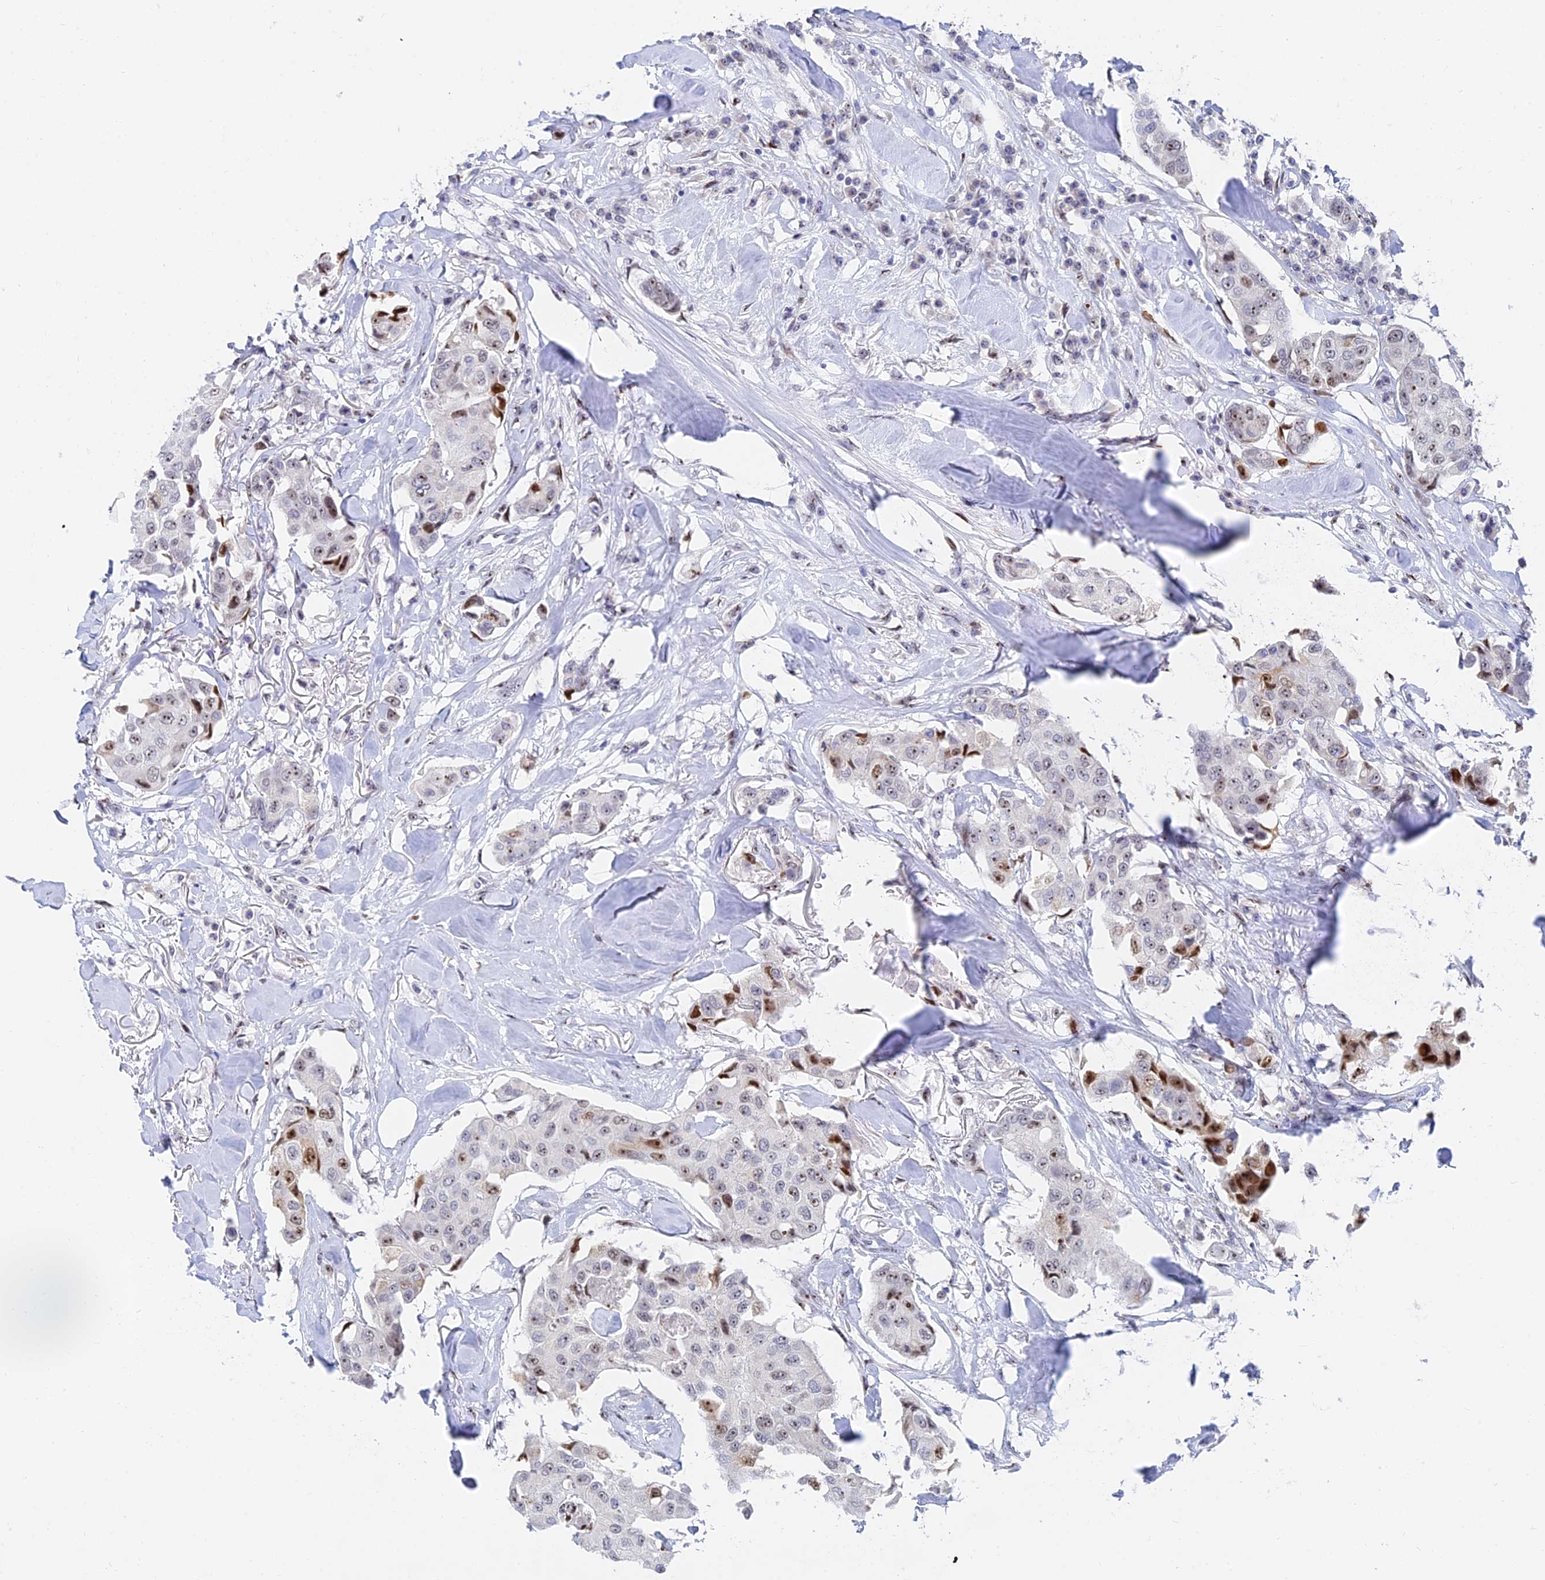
{"staining": {"intensity": "moderate", "quantity": "<25%", "location": "nuclear"}, "tissue": "breast cancer", "cell_type": "Tumor cells", "image_type": "cancer", "snomed": [{"axis": "morphology", "description": "Duct carcinoma"}, {"axis": "topography", "description": "Breast"}], "caption": "This image demonstrates breast cancer (invasive ductal carcinoma) stained with immunohistochemistry to label a protein in brown. The nuclear of tumor cells show moderate positivity for the protein. Nuclei are counter-stained blue.", "gene": "RSL1D1", "patient": {"sex": "female", "age": 80}}